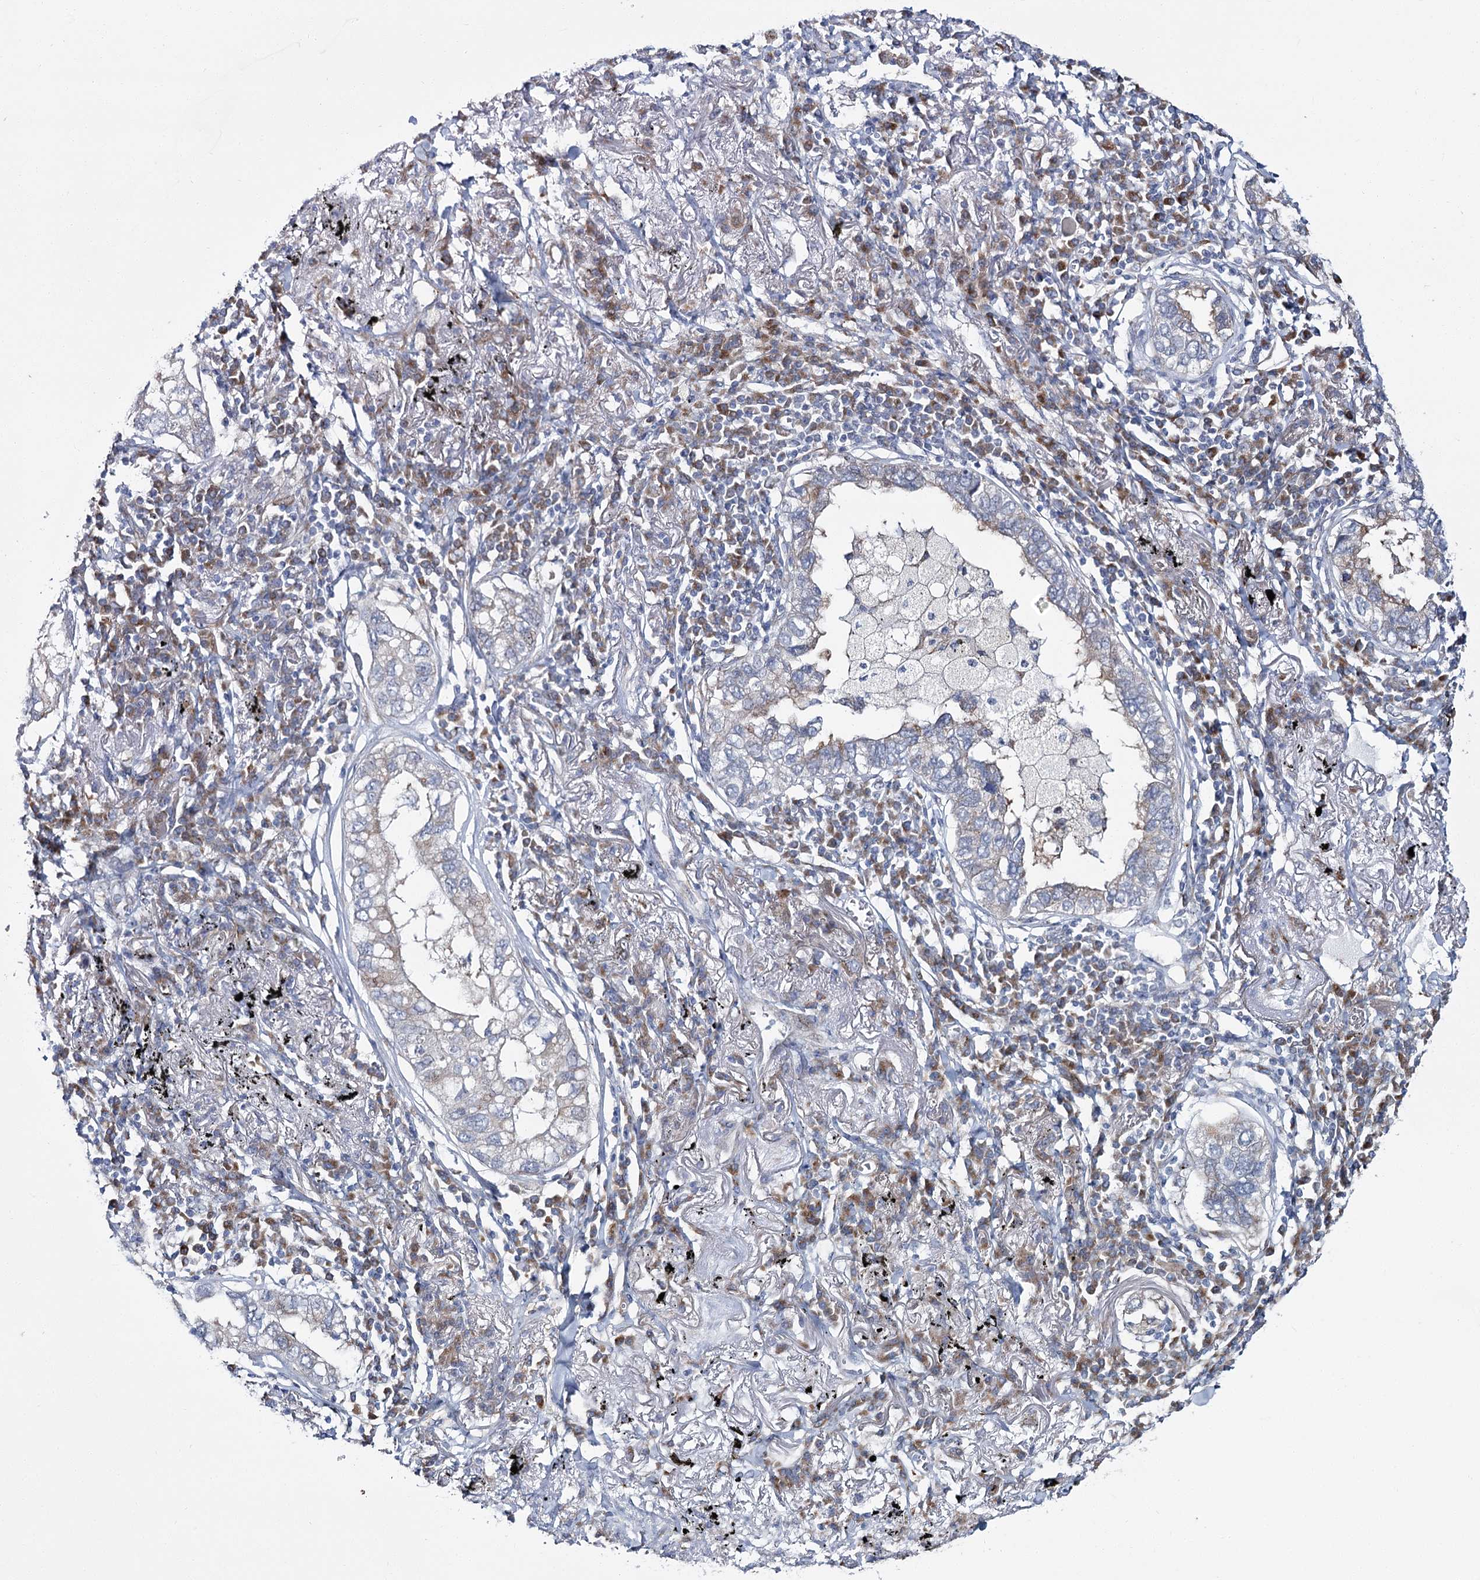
{"staining": {"intensity": "negative", "quantity": "none", "location": "none"}, "tissue": "lung cancer", "cell_type": "Tumor cells", "image_type": "cancer", "snomed": [{"axis": "morphology", "description": "Adenocarcinoma, NOS"}, {"axis": "topography", "description": "Lung"}], "caption": "An image of human lung adenocarcinoma is negative for staining in tumor cells.", "gene": "CPLANE1", "patient": {"sex": "male", "age": 65}}